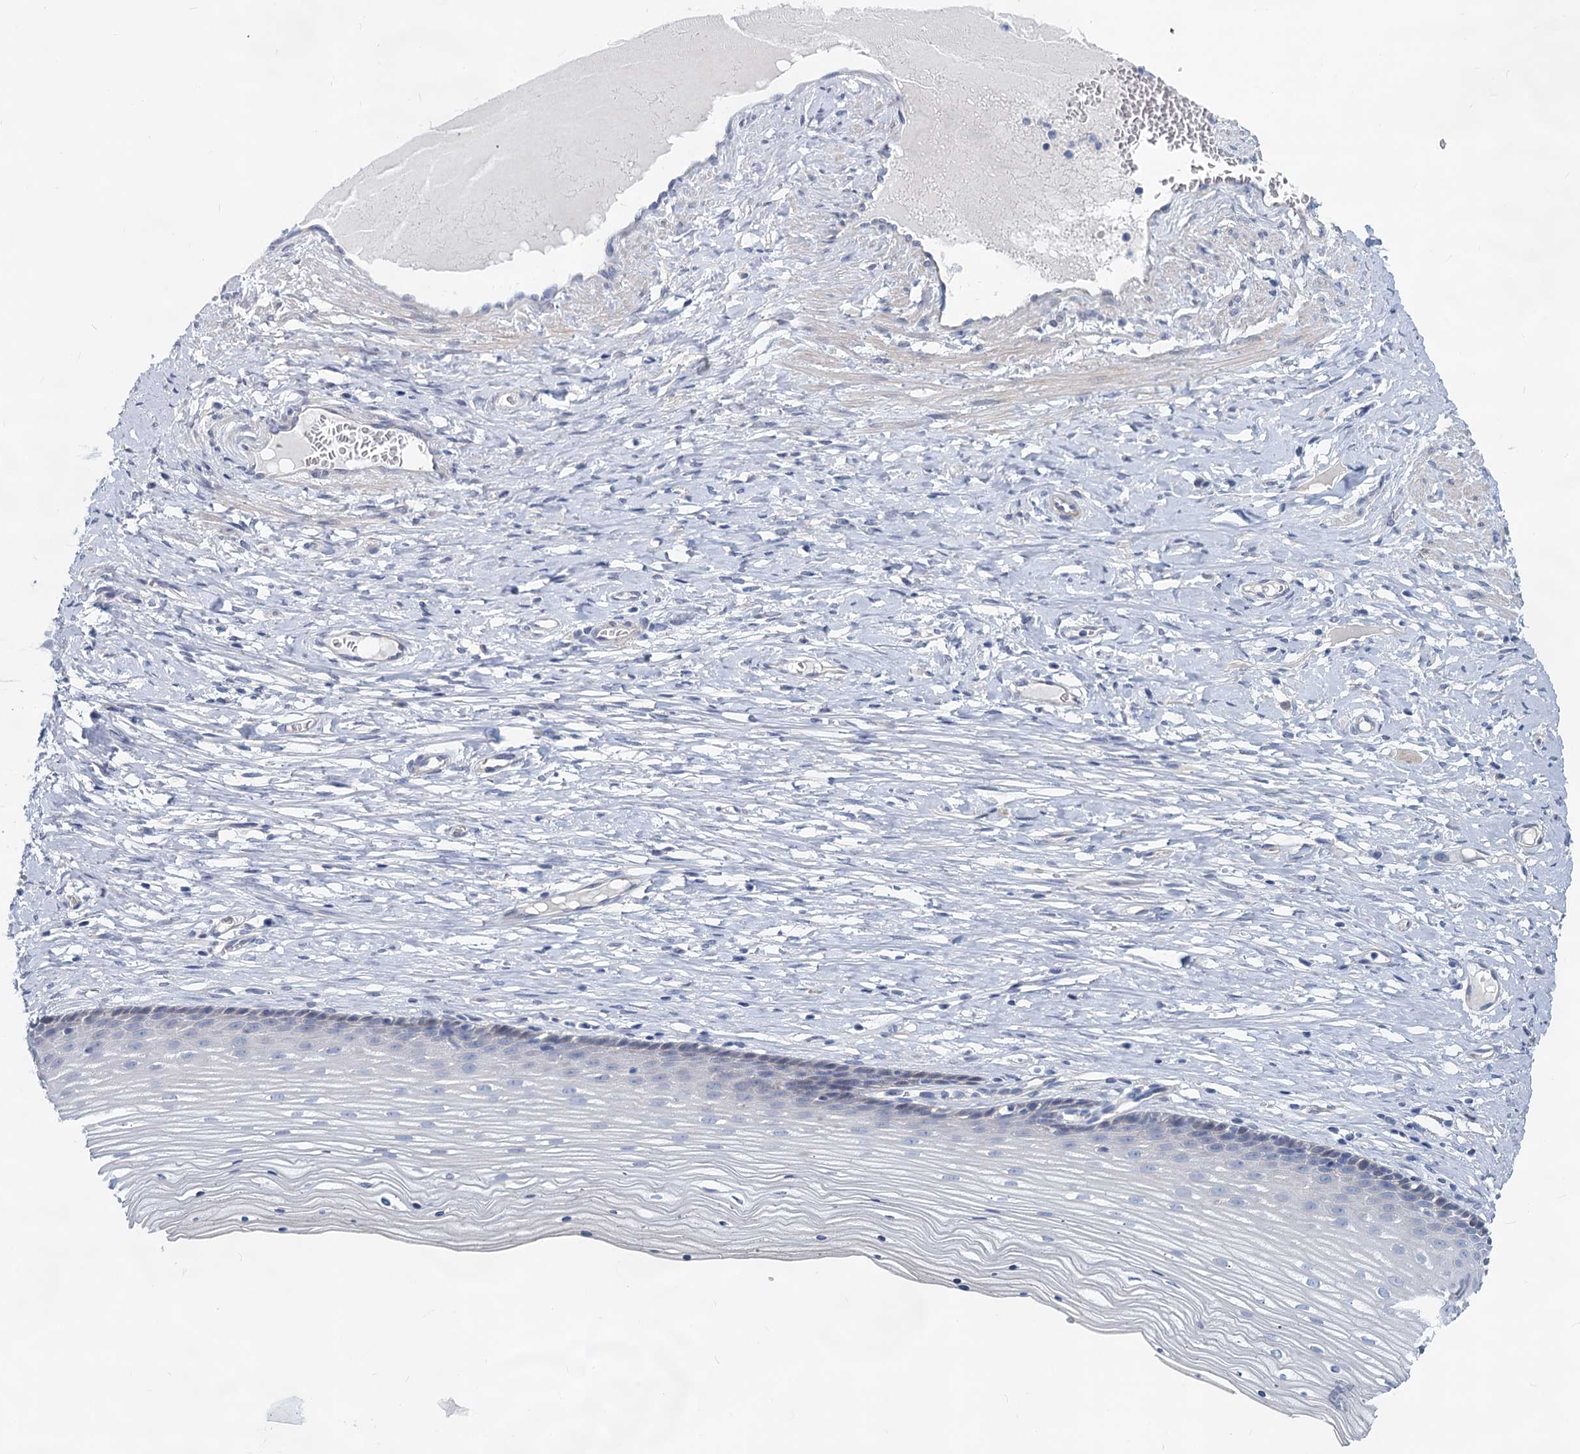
{"staining": {"intensity": "negative", "quantity": "none", "location": "none"}, "tissue": "cervix", "cell_type": "Glandular cells", "image_type": "normal", "snomed": [{"axis": "morphology", "description": "Normal tissue, NOS"}, {"axis": "topography", "description": "Cervix"}], "caption": "The image displays no significant positivity in glandular cells of cervix.", "gene": "GSTM3", "patient": {"sex": "female", "age": 42}}